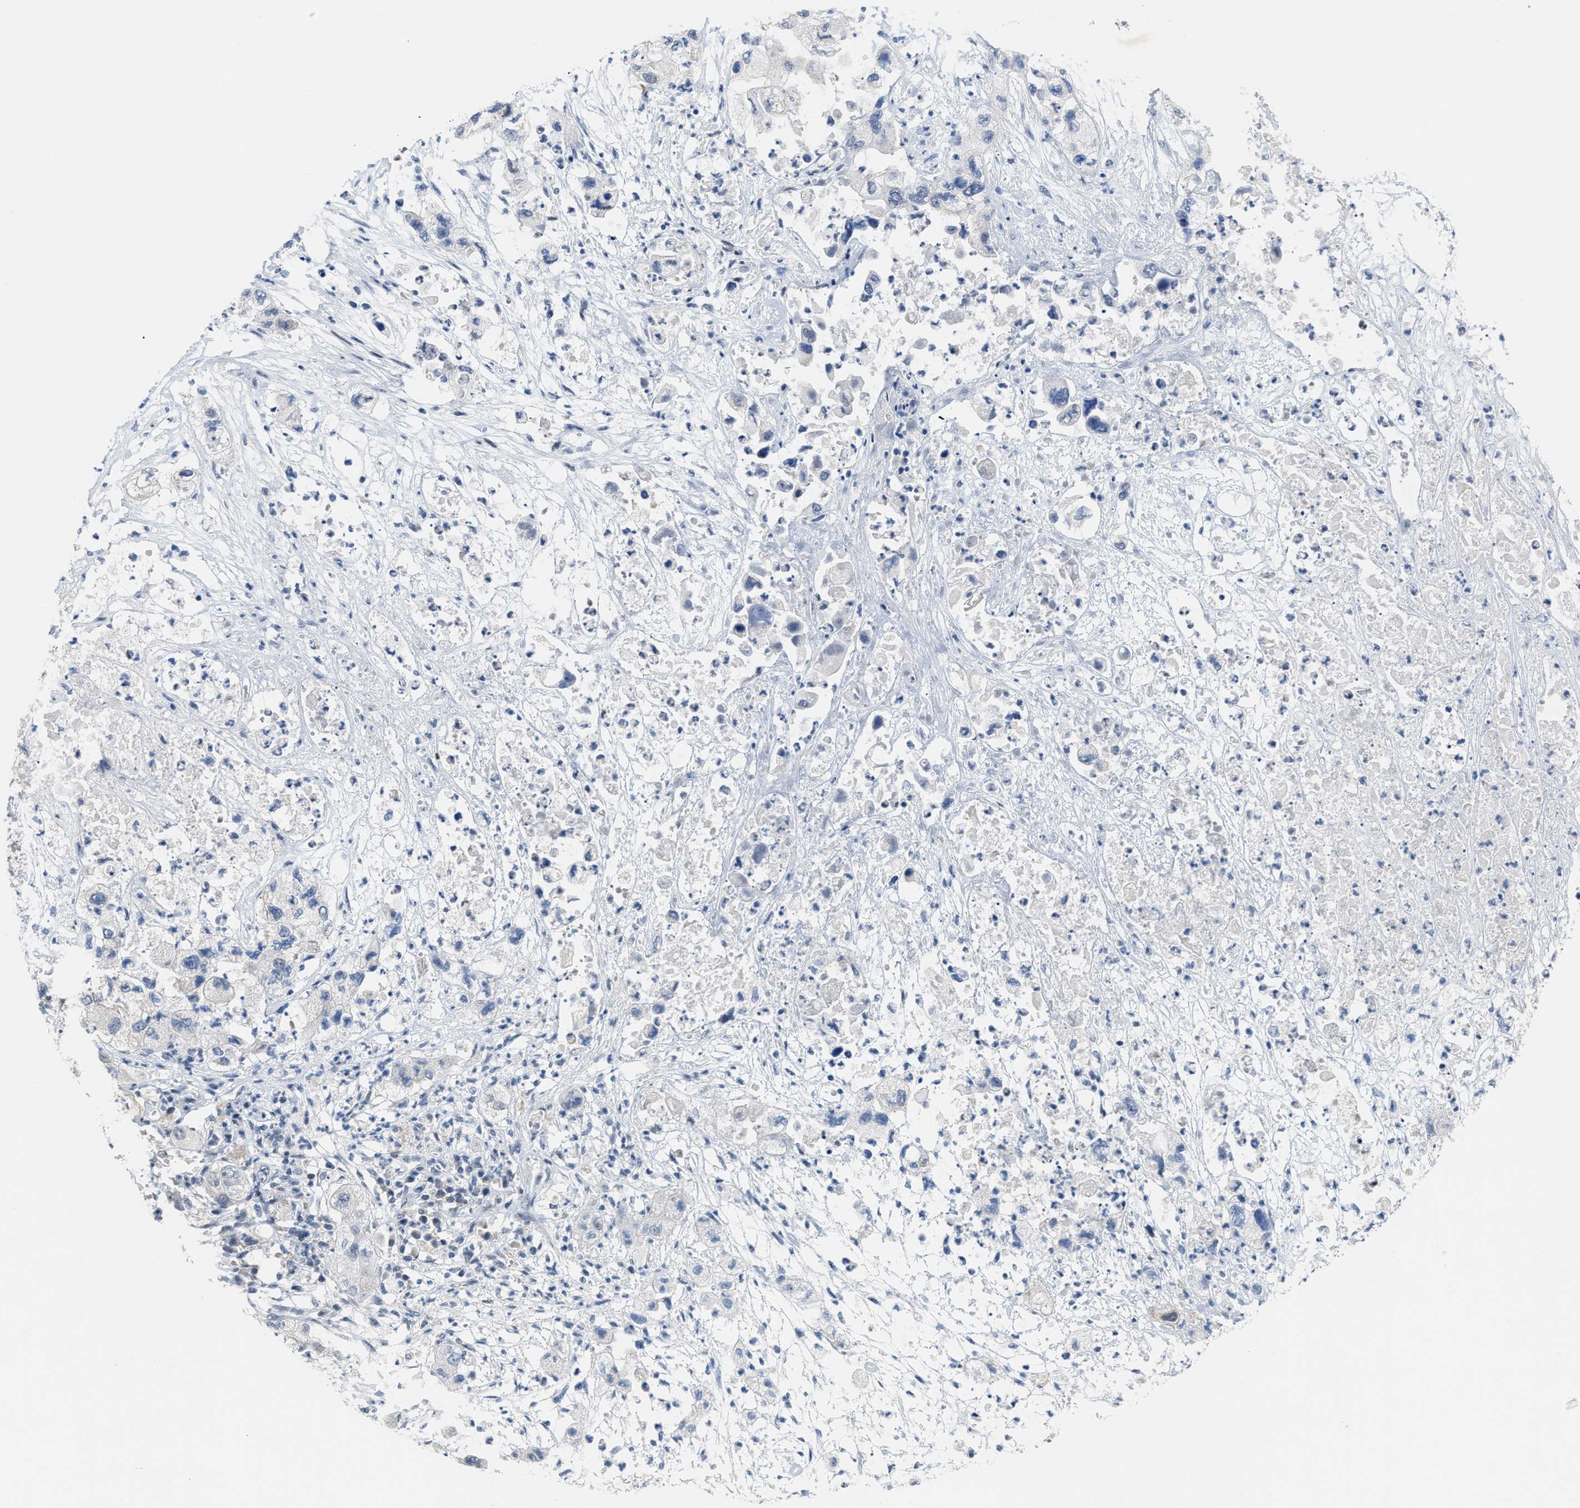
{"staining": {"intensity": "negative", "quantity": "none", "location": "none"}, "tissue": "pancreatic cancer", "cell_type": "Tumor cells", "image_type": "cancer", "snomed": [{"axis": "morphology", "description": "Adenocarcinoma, NOS"}, {"axis": "topography", "description": "Pancreas"}], "caption": "Image shows no significant protein staining in tumor cells of pancreatic adenocarcinoma.", "gene": "SETDB1", "patient": {"sex": "female", "age": 78}}